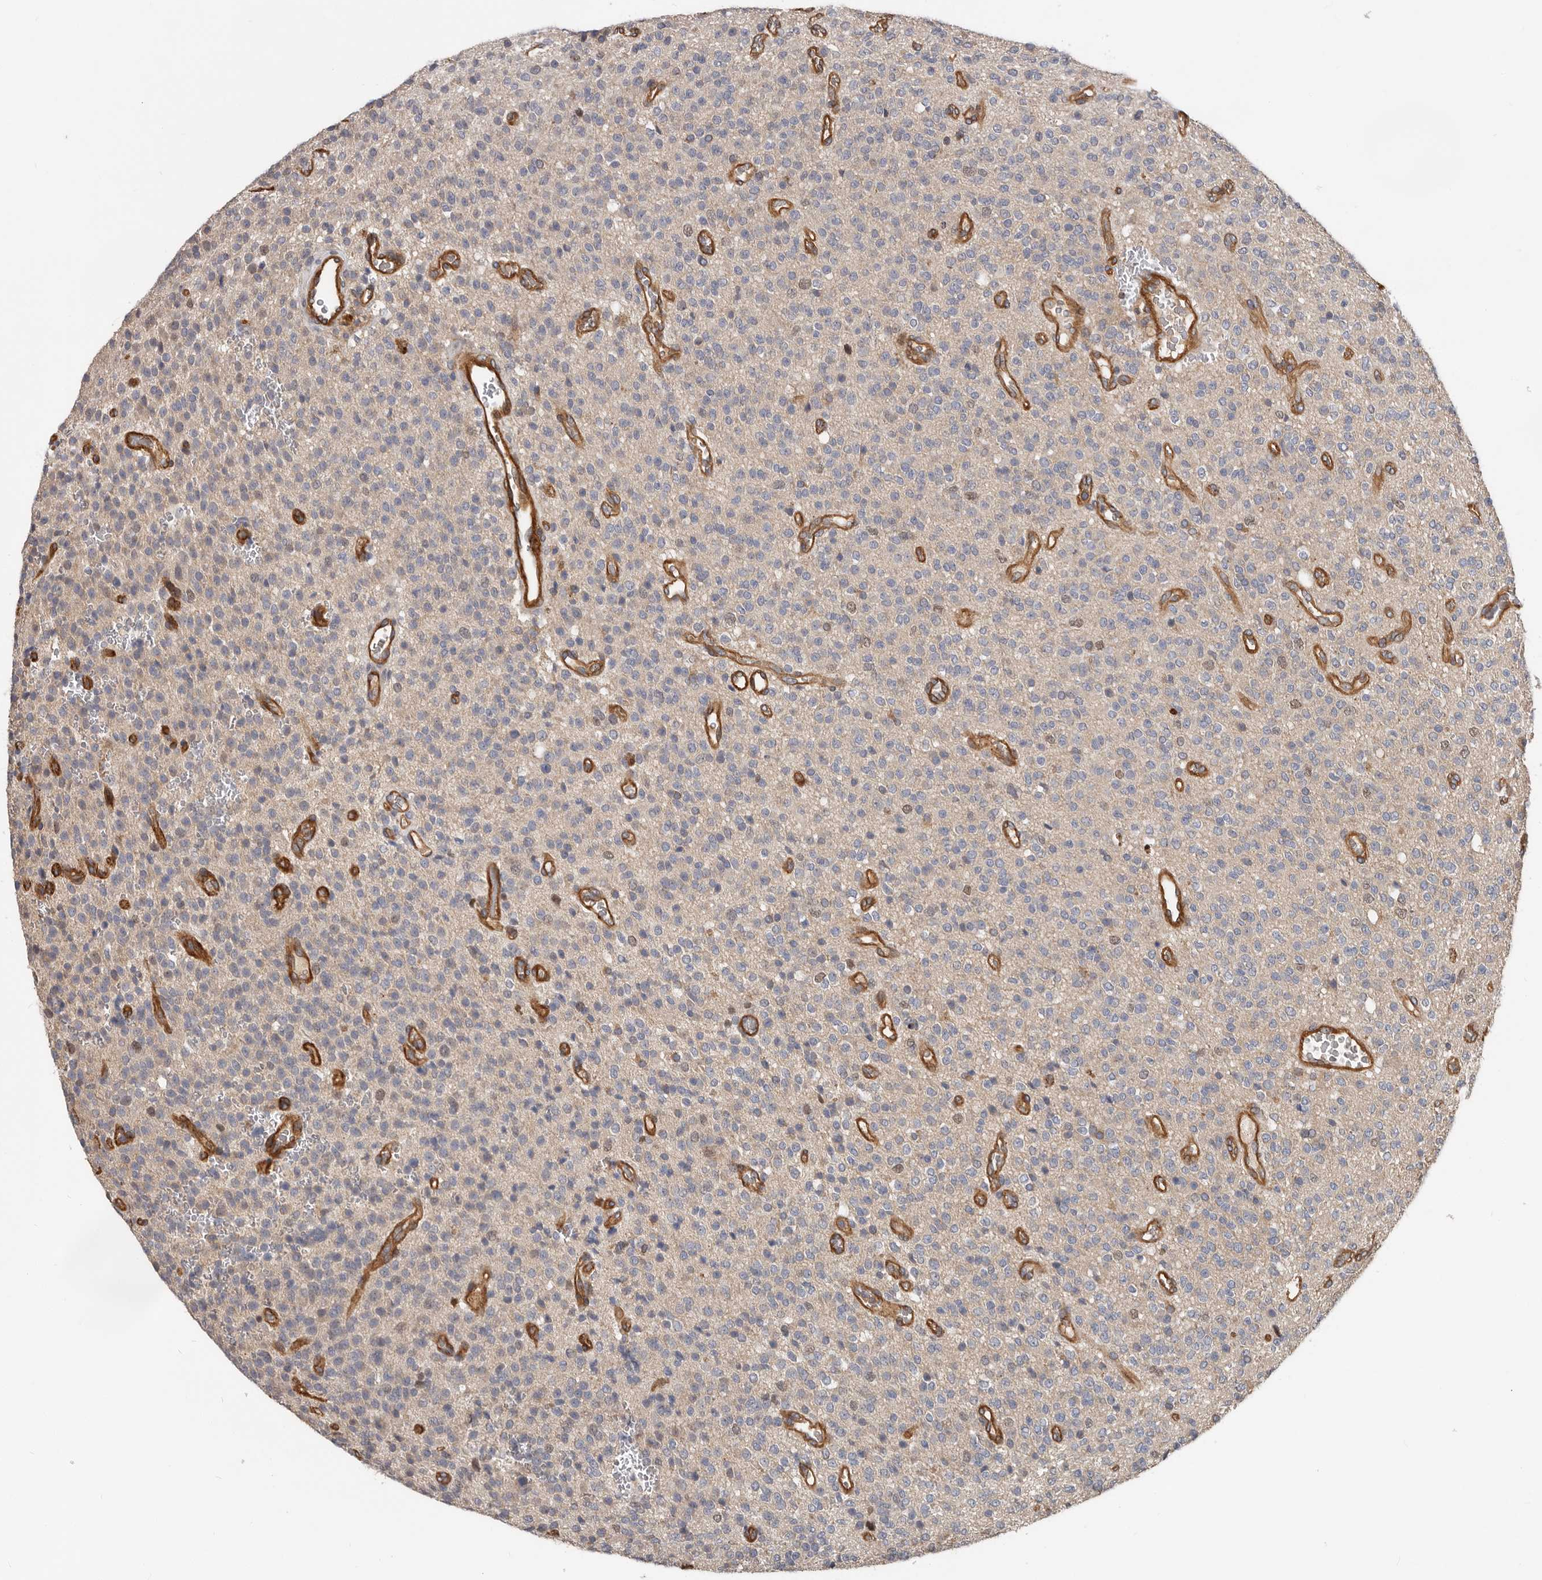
{"staining": {"intensity": "negative", "quantity": "none", "location": "none"}, "tissue": "glioma", "cell_type": "Tumor cells", "image_type": "cancer", "snomed": [{"axis": "morphology", "description": "Glioma, malignant, High grade"}, {"axis": "topography", "description": "Brain"}], "caption": "Protein analysis of malignant high-grade glioma demonstrates no significant staining in tumor cells.", "gene": "PNRC2", "patient": {"sex": "male", "age": 34}}